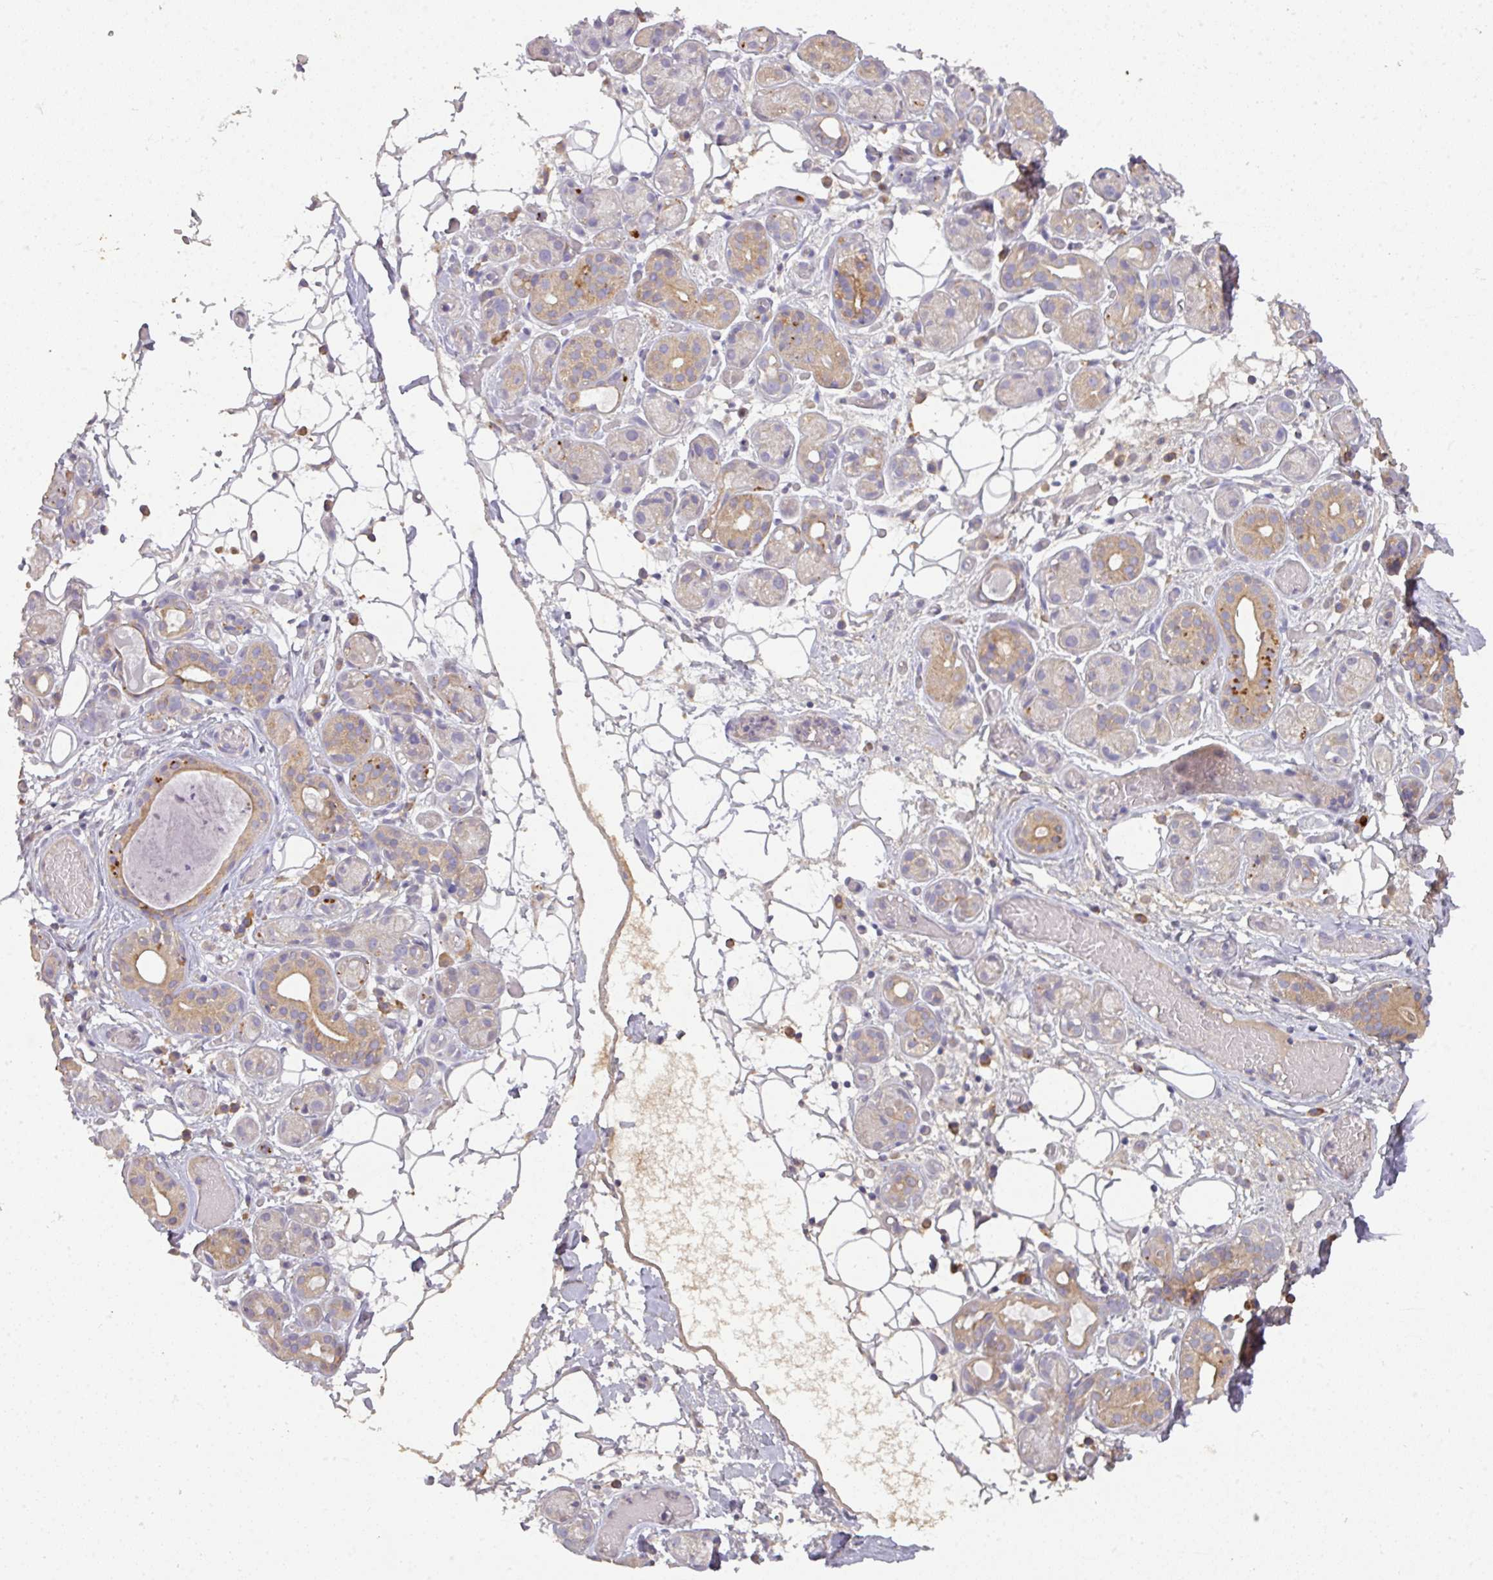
{"staining": {"intensity": "moderate", "quantity": "<25%", "location": "cytoplasmic/membranous"}, "tissue": "salivary gland", "cell_type": "Glandular cells", "image_type": "normal", "snomed": [{"axis": "morphology", "description": "Normal tissue, NOS"}, {"axis": "topography", "description": "Salivary gland"}], "caption": "This micrograph exhibits normal salivary gland stained with immunohistochemistry (IHC) to label a protein in brown. The cytoplasmic/membranous of glandular cells show moderate positivity for the protein. Nuclei are counter-stained blue.", "gene": "ZNF266", "patient": {"sex": "male", "age": 82}}